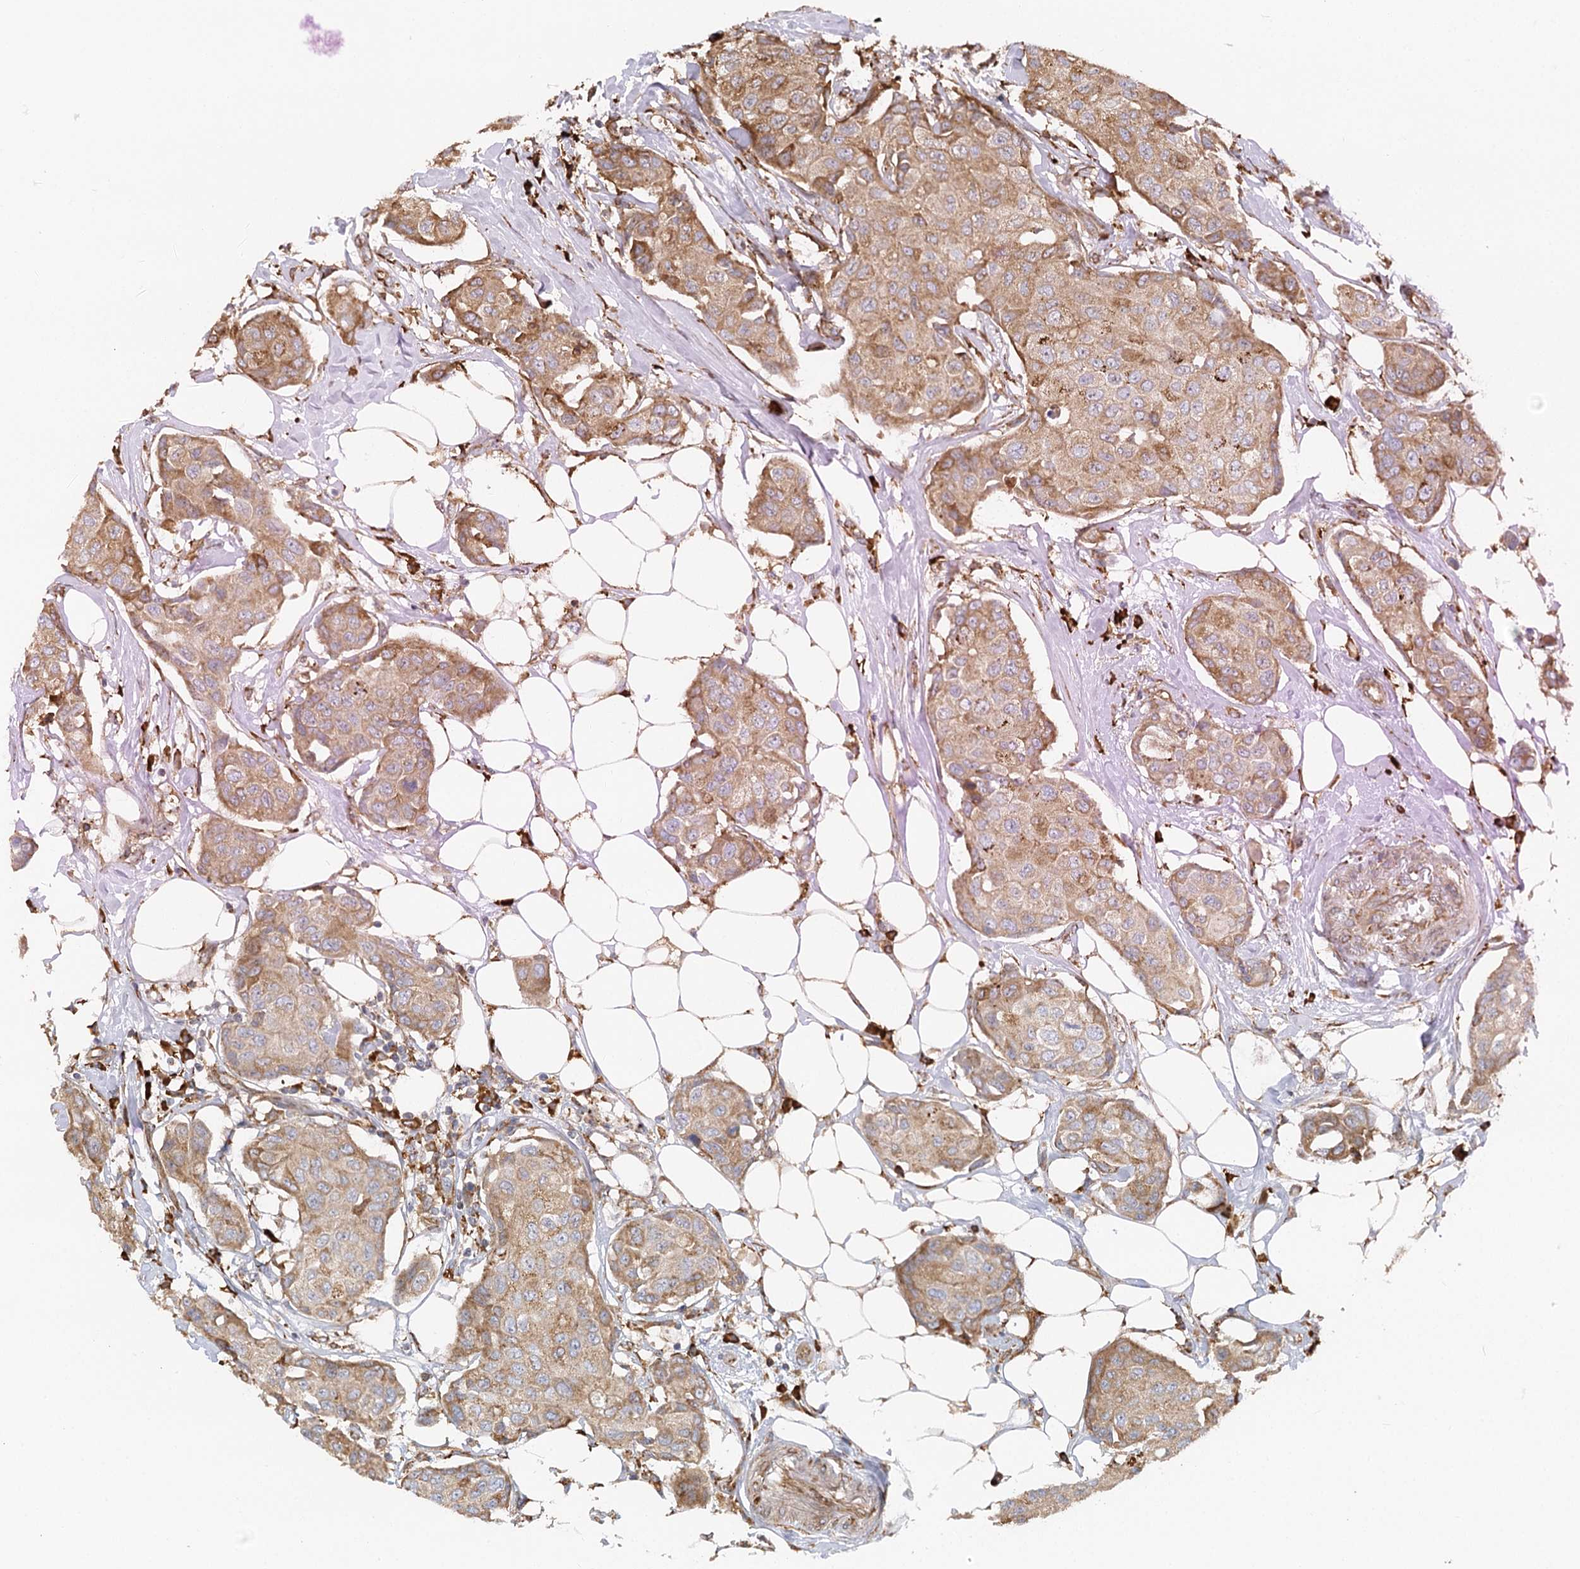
{"staining": {"intensity": "moderate", "quantity": ">75%", "location": "cytoplasmic/membranous"}, "tissue": "breast cancer", "cell_type": "Tumor cells", "image_type": "cancer", "snomed": [{"axis": "morphology", "description": "Duct carcinoma"}, {"axis": "topography", "description": "Breast"}], "caption": "Tumor cells reveal medium levels of moderate cytoplasmic/membranous expression in about >75% of cells in intraductal carcinoma (breast).", "gene": "TAS1R1", "patient": {"sex": "female", "age": 80}}